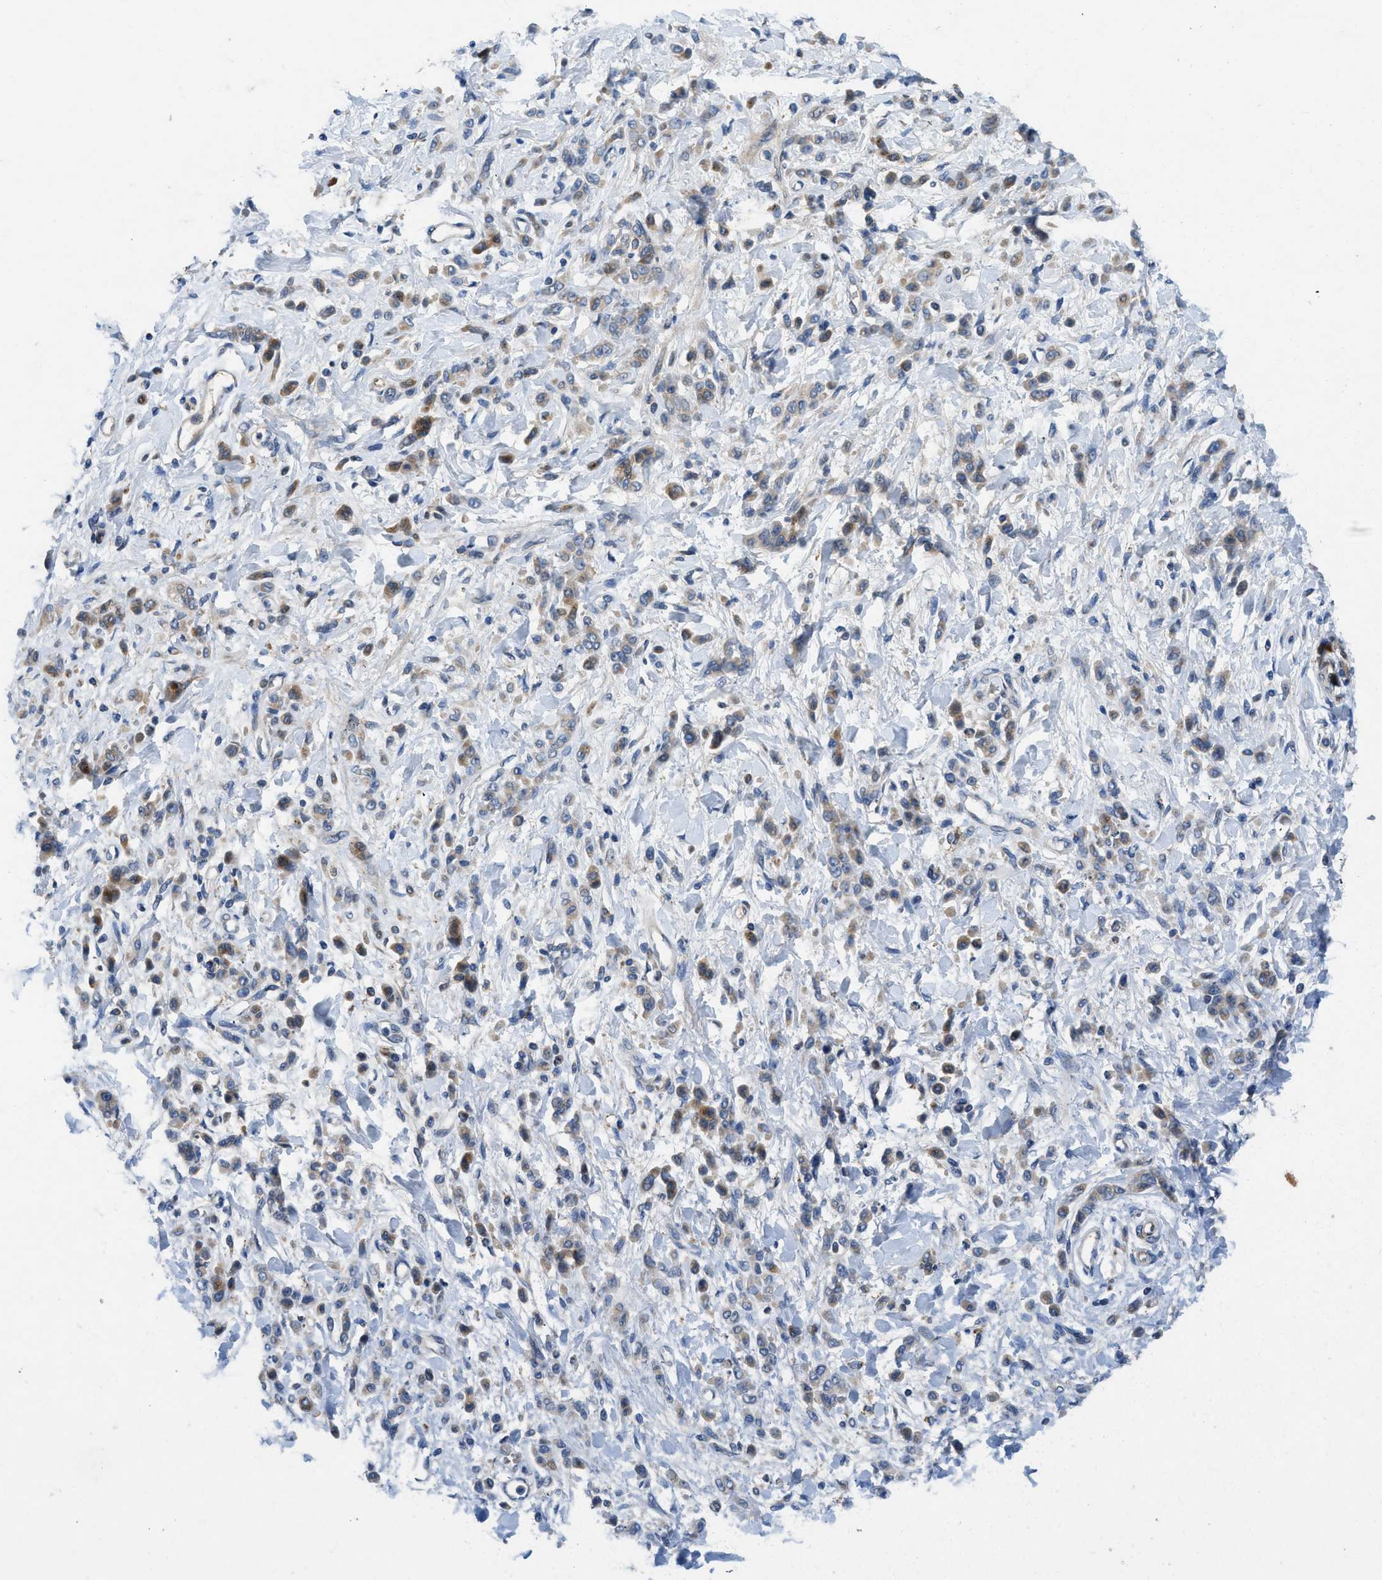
{"staining": {"intensity": "moderate", "quantity": "25%-75%", "location": "cytoplasmic/membranous"}, "tissue": "stomach cancer", "cell_type": "Tumor cells", "image_type": "cancer", "snomed": [{"axis": "morphology", "description": "Normal tissue, NOS"}, {"axis": "morphology", "description": "Adenocarcinoma, NOS"}, {"axis": "topography", "description": "Stomach"}], "caption": "Adenocarcinoma (stomach) was stained to show a protein in brown. There is medium levels of moderate cytoplasmic/membranous expression in about 25%-75% of tumor cells. The staining was performed using DAB to visualize the protein expression in brown, while the nuclei were stained in blue with hematoxylin (Magnification: 20x).", "gene": "TMEM248", "patient": {"sex": "male", "age": 82}}